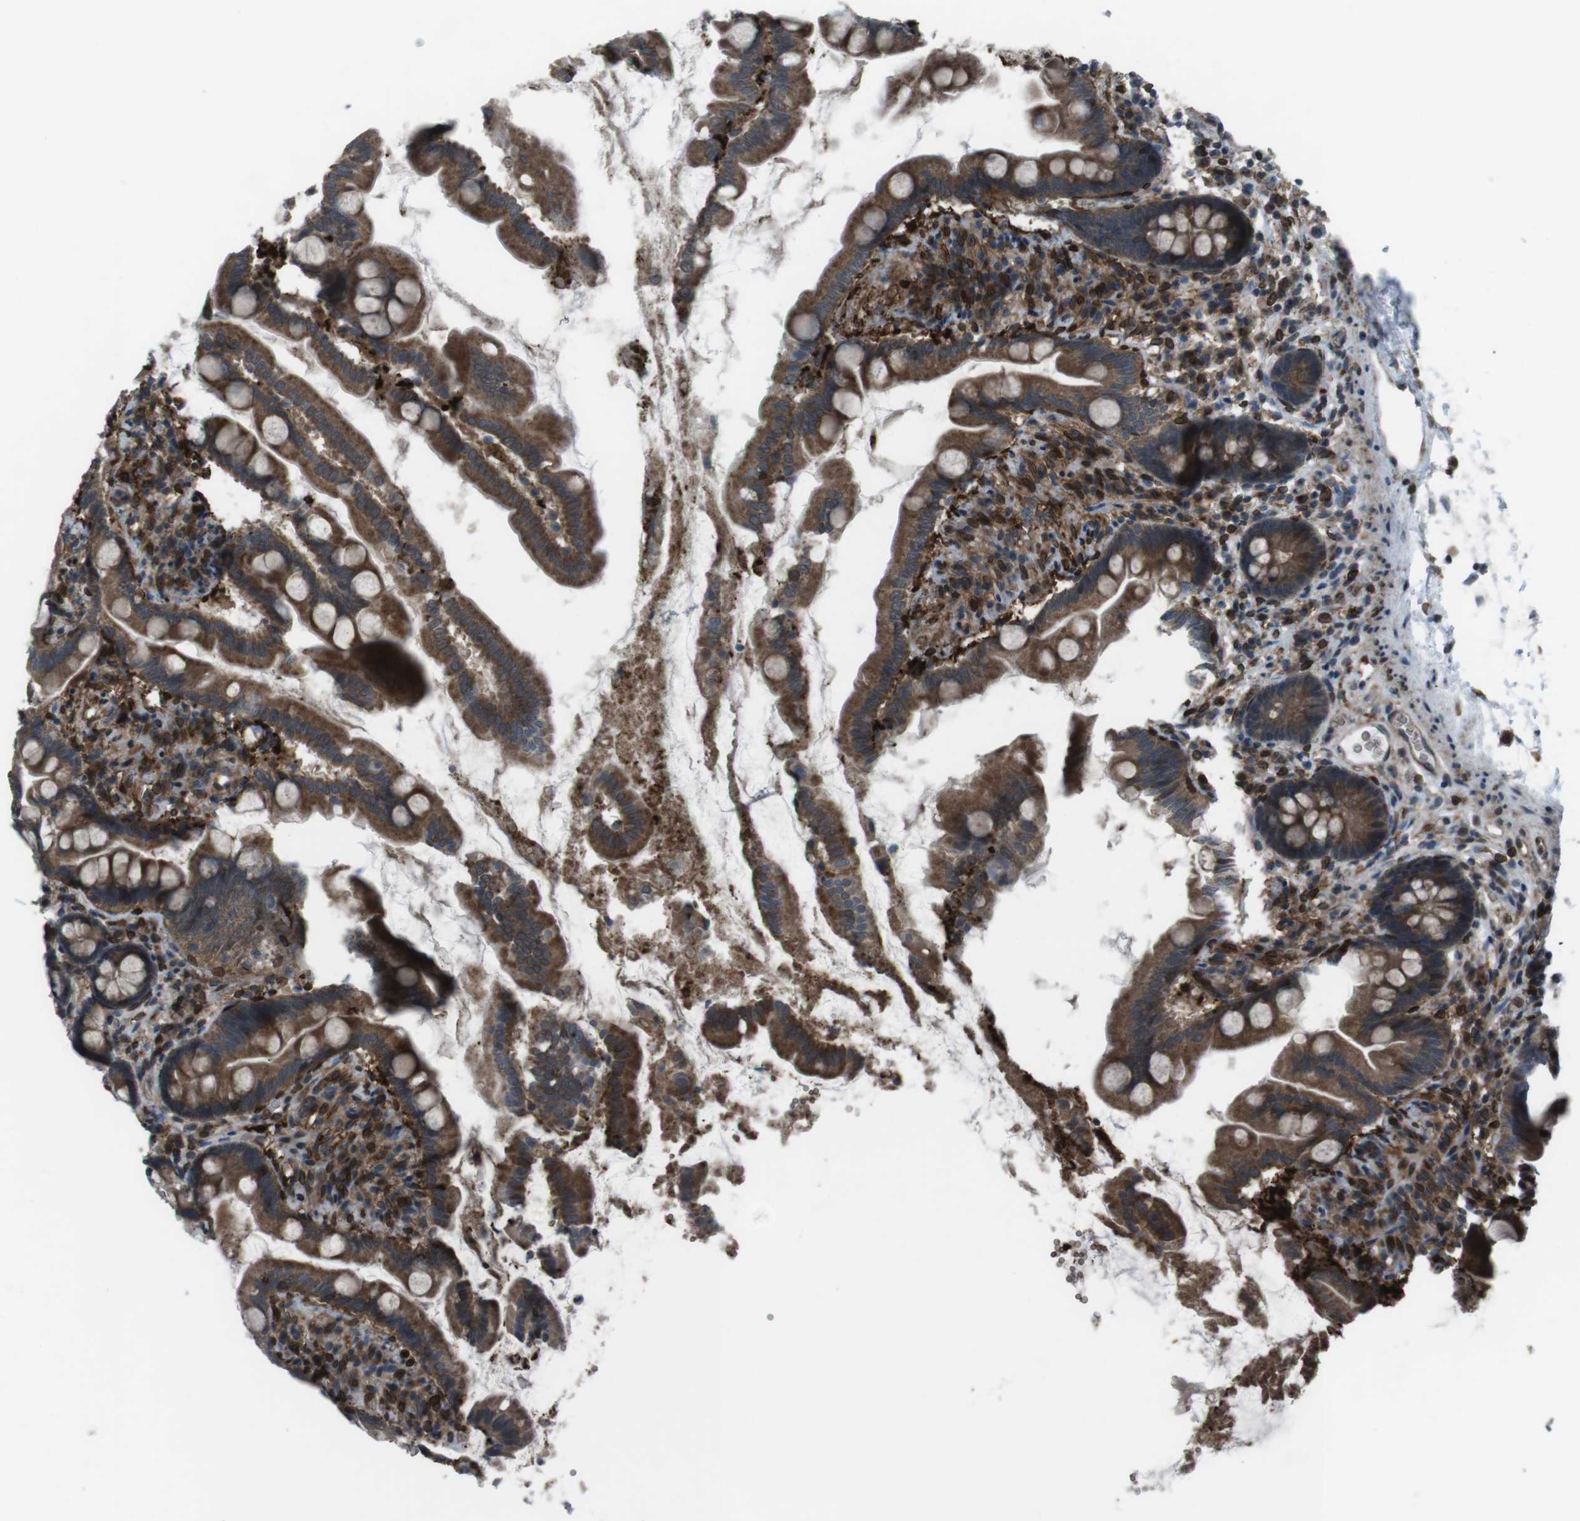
{"staining": {"intensity": "strong", "quantity": ">75%", "location": "cytoplasmic/membranous"}, "tissue": "small intestine", "cell_type": "Glandular cells", "image_type": "normal", "snomed": [{"axis": "morphology", "description": "Normal tissue, NOS"}, {"axis": "topography", "description": "Small intestine"}], "caption": "This micrograph exhibits unremarkable small intestine stained with immunohistochemistry to label a protein in brown. The cytoplasmic/membranous of glandular cells show strong positivity for the protein. Nuclei are counter-stained blue.", "gene": "GDF10", "patient": {"sex": "female", "age": 56}}